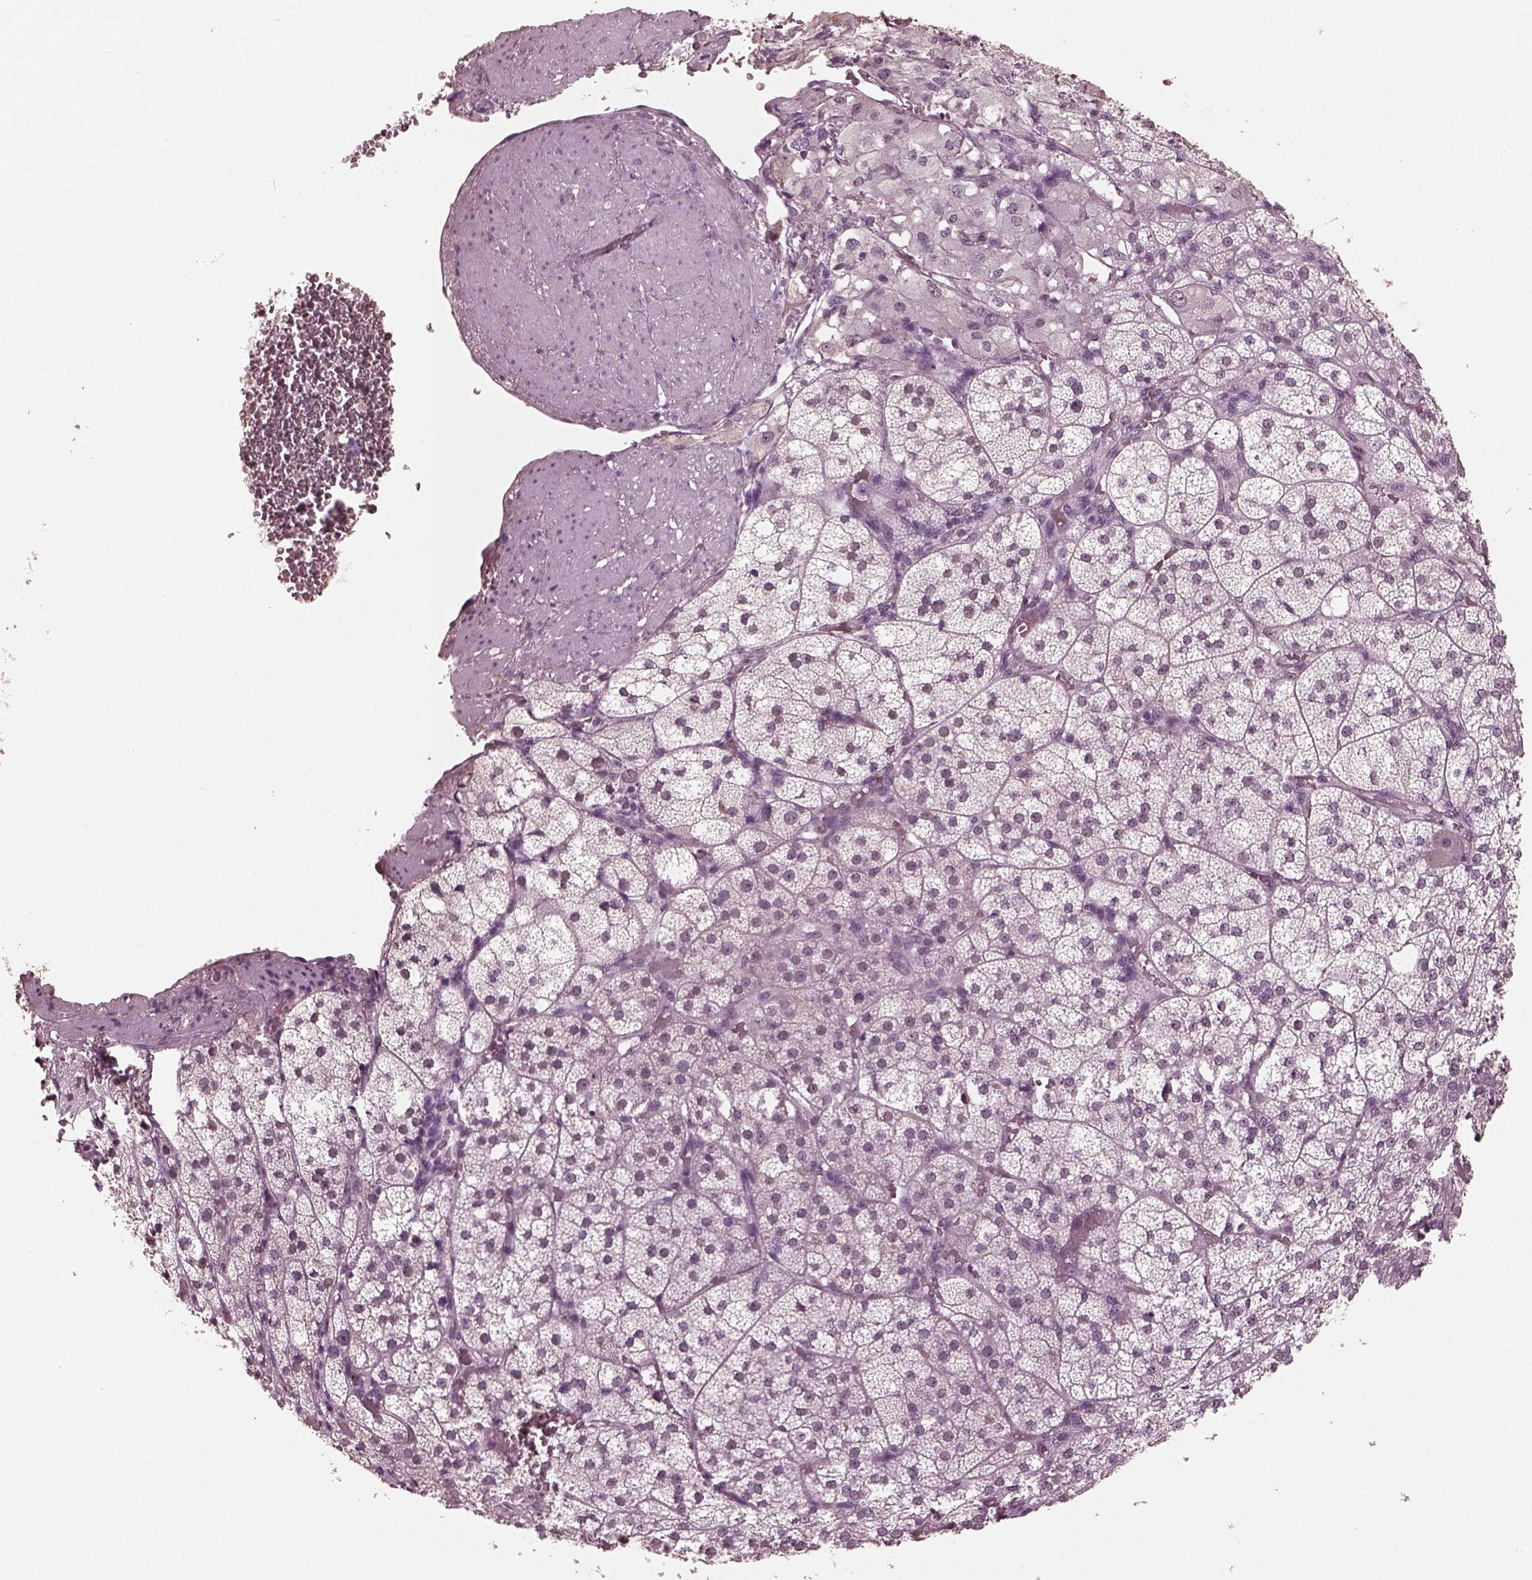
{"staining": {"intensity": "negative", "quantity": "none", "location": "none"}, "tissue": "adrenal gland", "cell_type": "Glandular cells", "image_type": "normal", "snomed": [{"axis": "morphology", "description": "Normal tissue, NOS"}, {"axis": "topography", "description": "Adrenal gland"}], "caption": "Human adrenal gland stained for a protein using IHC demonstrates no staining in glandular cells.", "gene": "TSKS", "patient": {"sex": "female", "age": 60}}